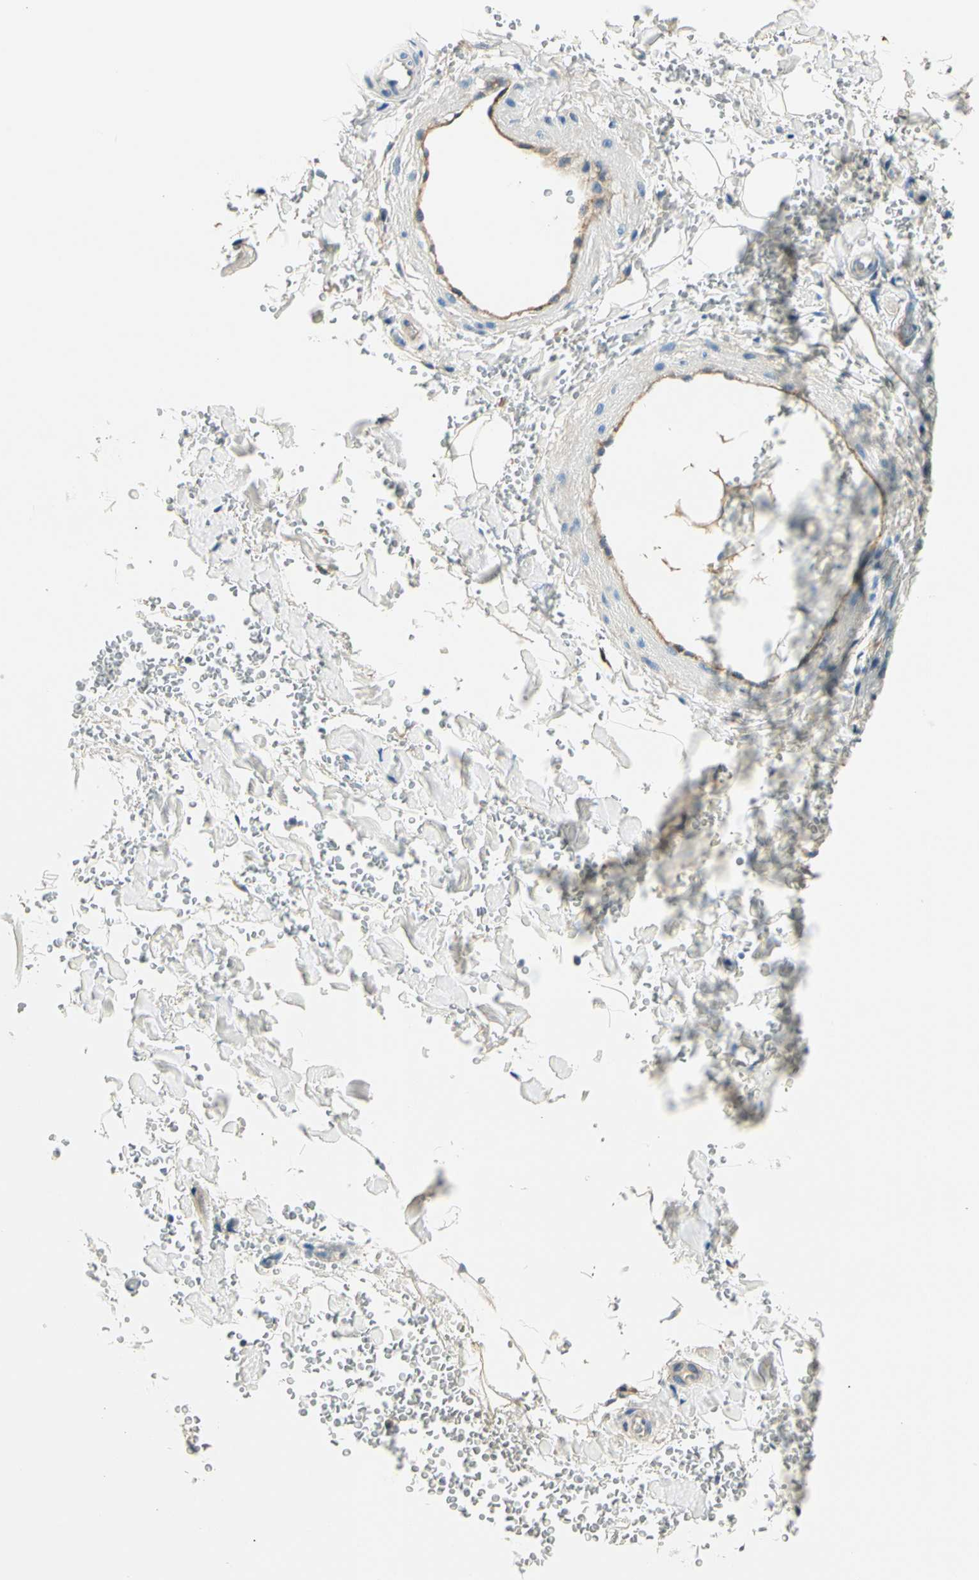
{"staining": {"intensity": "weak", "quantity": ">75%", "location": "cytoplasmic/membranous"}, "tissue": "adipose tissue", "cell_type": "Adipocytes", "image_type": "normal", "snomed": [{"axis": "morphology", "description": "Normal tissue, NOS"}, {"axis": "morphology", "description": "Carcinoma, NOS"}, {"axis": "topography", "description": "Pancreas"}, {"axis": "topography", "description": "Peripheral nerve tissue"}], "caption": "An IHC histopathology image of benign tissue is shown. Protein staining in brown labels weak cytoplasmic/membranous positivity in adipose tissue within adipocytes.", "gene": "TGFBR3", "patient": {"sex": "female", "age": 29}}